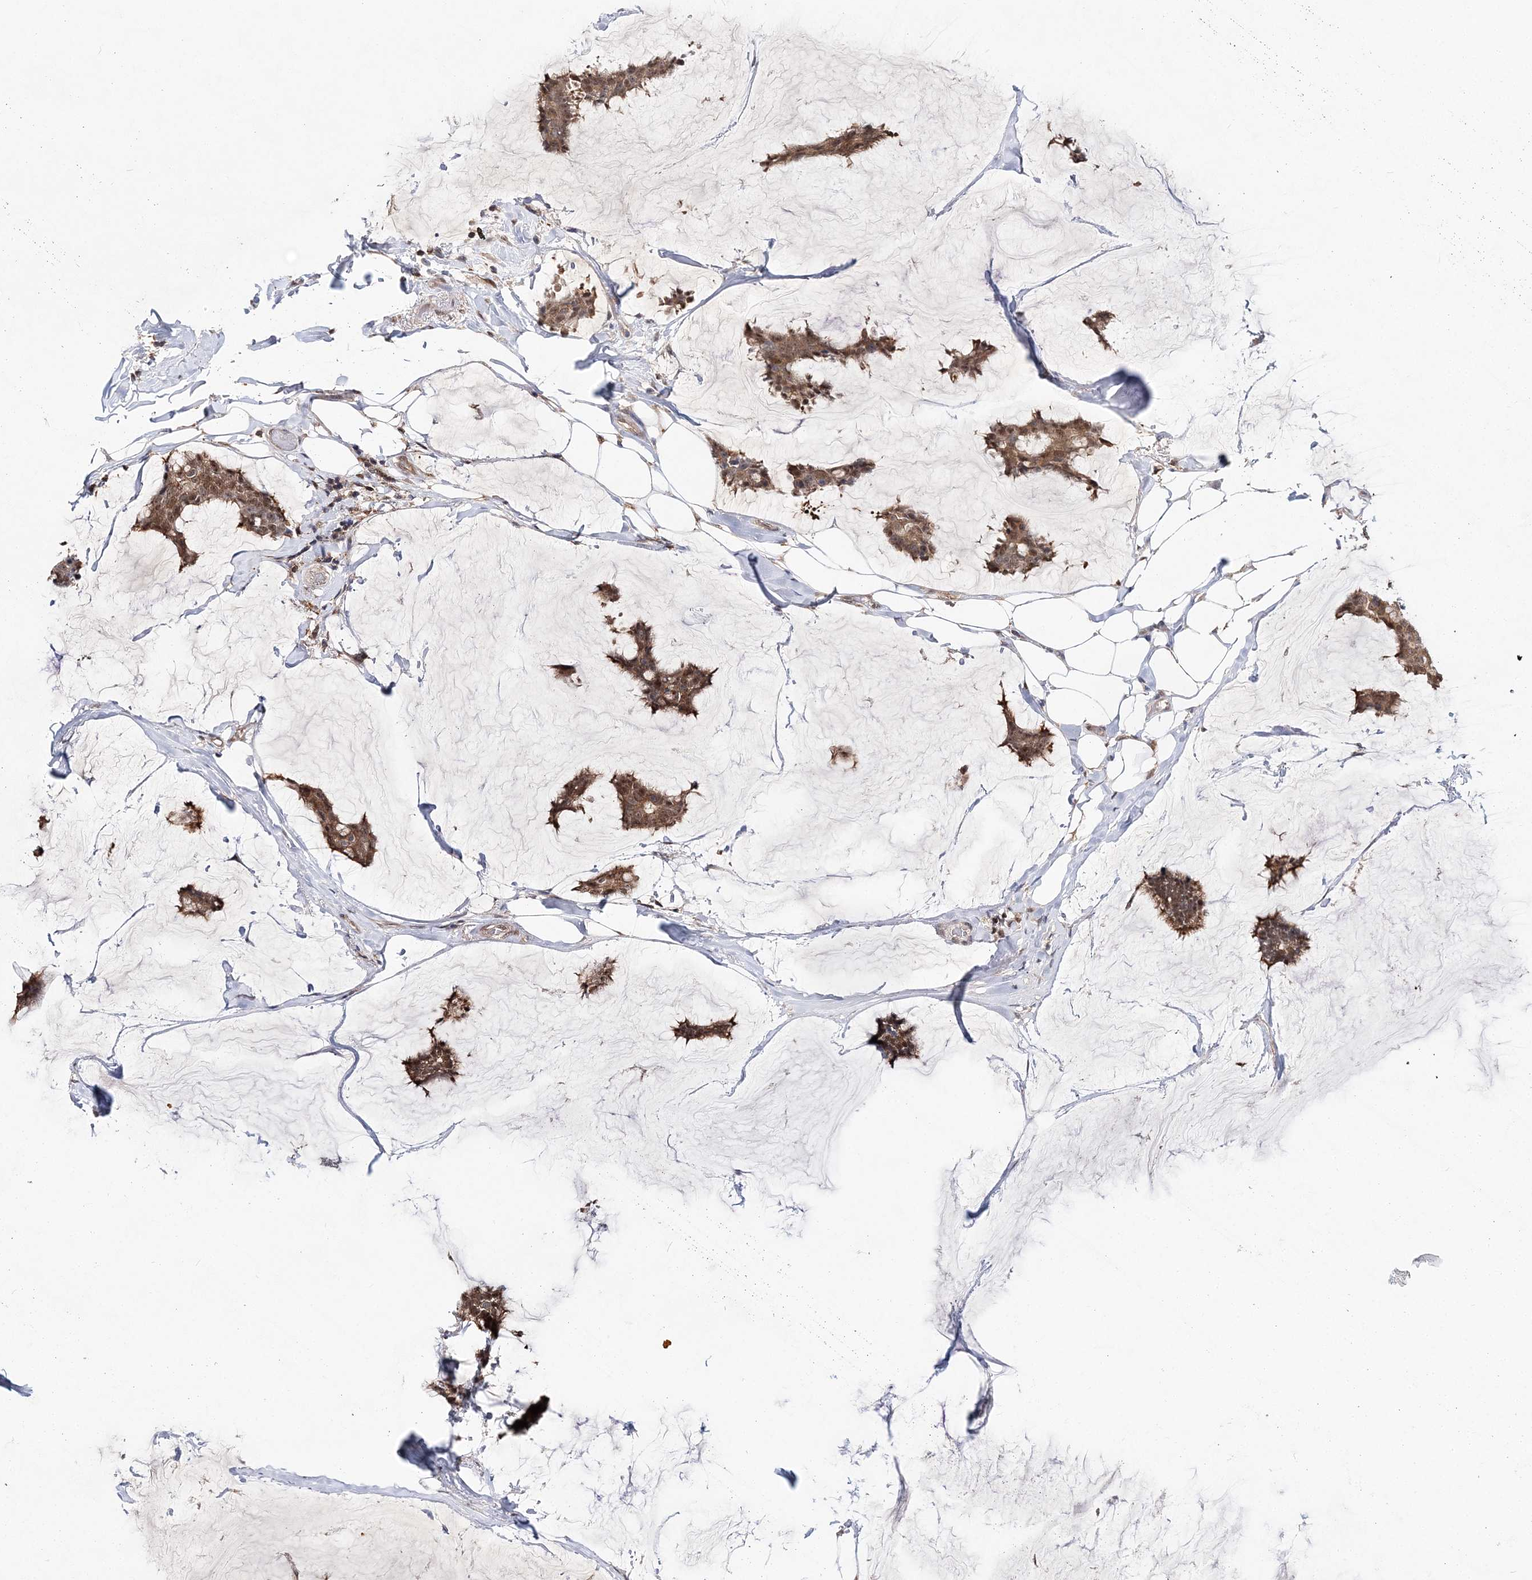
{"staining": {"intensity": "moderate", "quantity": ">75%", "location": "cytoplasmic/membranous,nuclear"}, "tissue": "breast cancer", "cell_type": "Tumor cells", "image_type": "cancer", "snomed": [{"axis": "morphology", "description": "Duct carcinoma"}, {"axis": "topography", "description": "Breast"}], "caption": "A brown stain labels moderate cytoplasmic/membranous and nuclear staining of a protein in human breast cancer (invasive ductal carcinoma) tumor cells.", "gene": "NIF3L1", "patient": {"sex": "female", "age": 93}}